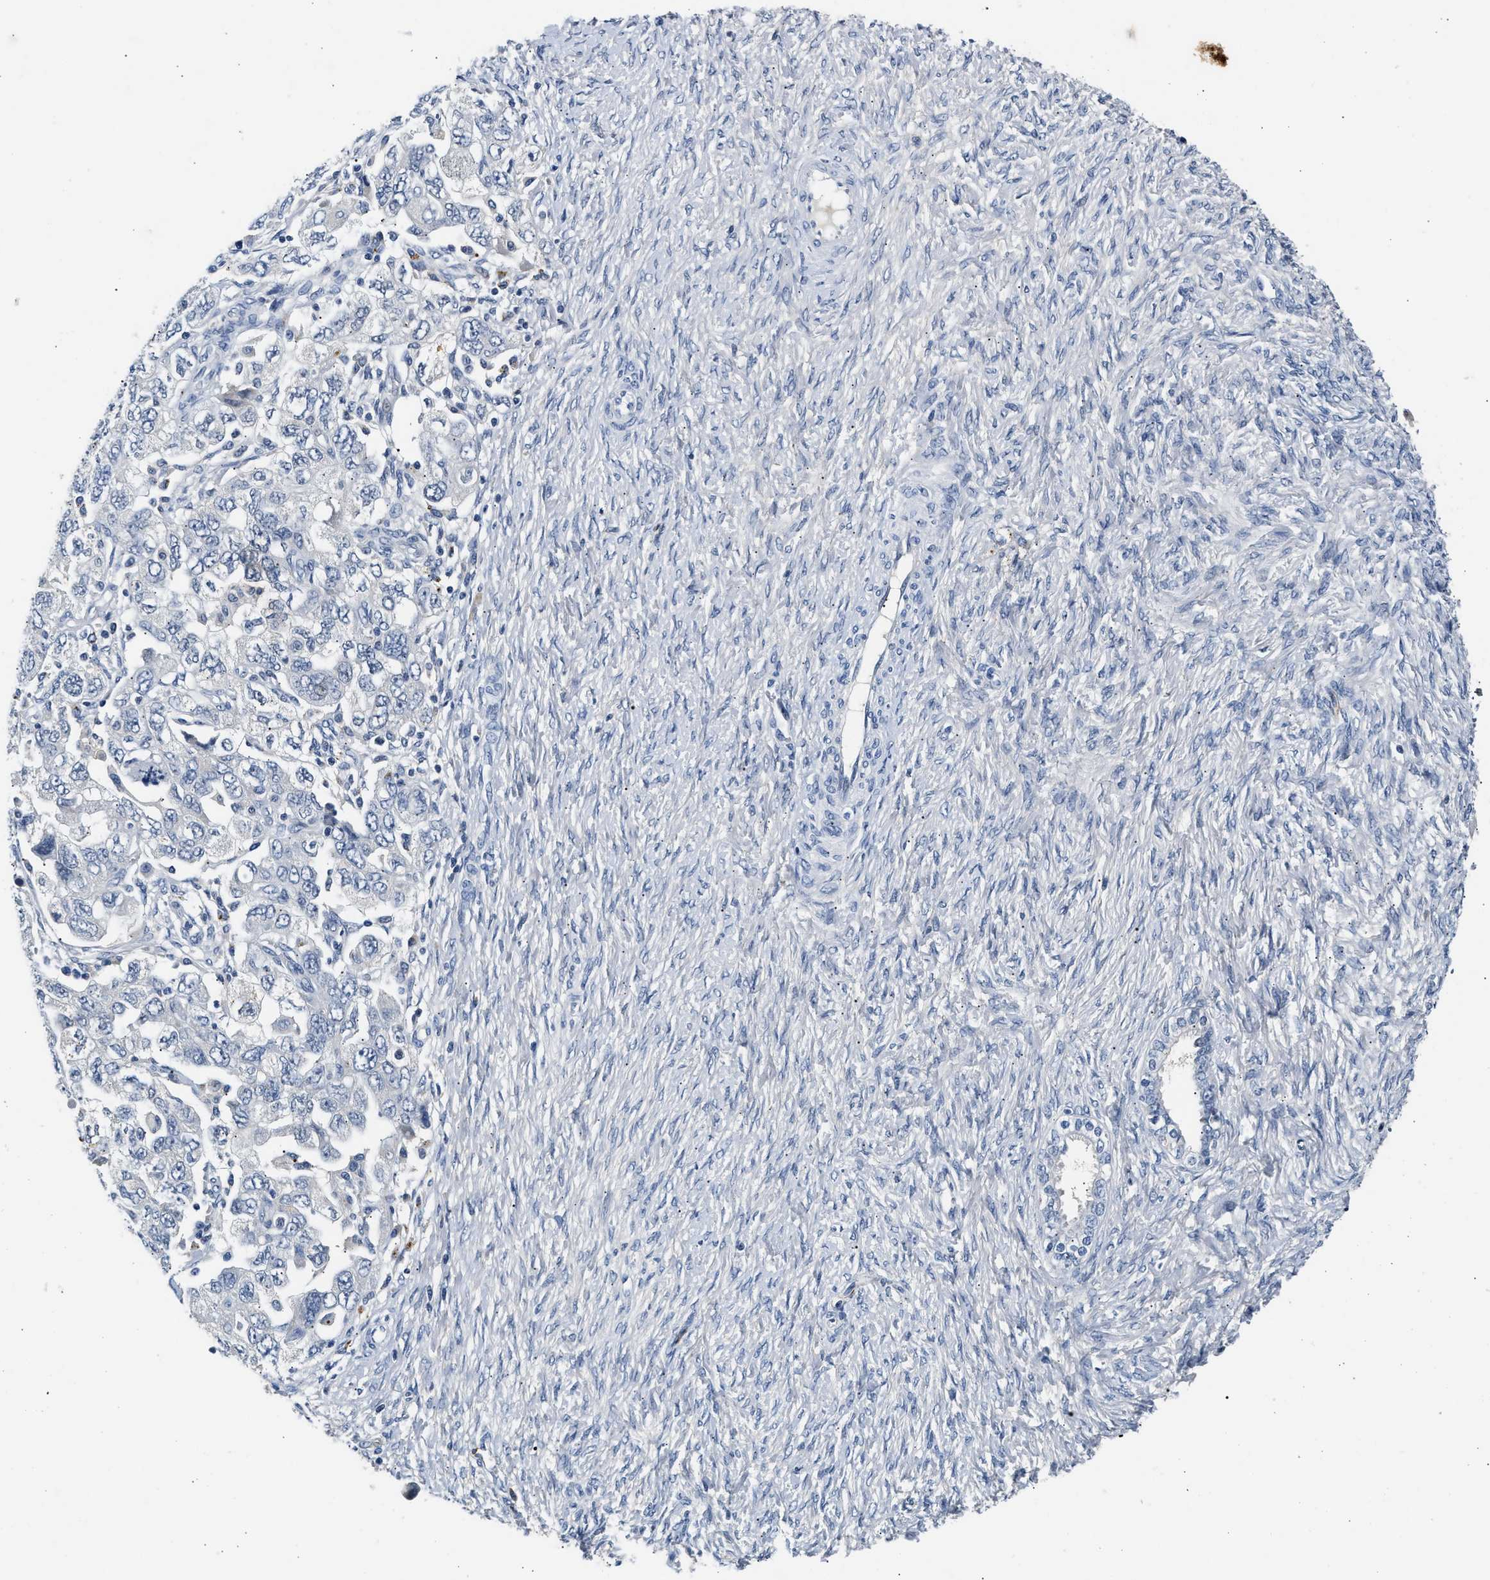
{"staining": {"intensity": "negative", "quantity": "none", "location": "none"}, "tissue": "ovarian cancer", "cell_type": "Tumor cells", "image_type": "cancer", "snomed": [{"axis": "morphology", "description": "Carcinoma, NOS"}, {"axis": "morphology", "description": "Cystadenocarcinoma, serous, NOS"}, {"axis": "topography", "description": "Ovary"}], "caption": "High magnification brightfield microscopy of ovarian cancer stained with DAB (3,3'-diaminobenzidine) (brown) and counterstained with hematoxylin (blue): tumor cells show no significant staining.", "gene": "MED22", "patient": {"sex": "female", "age": 69}}